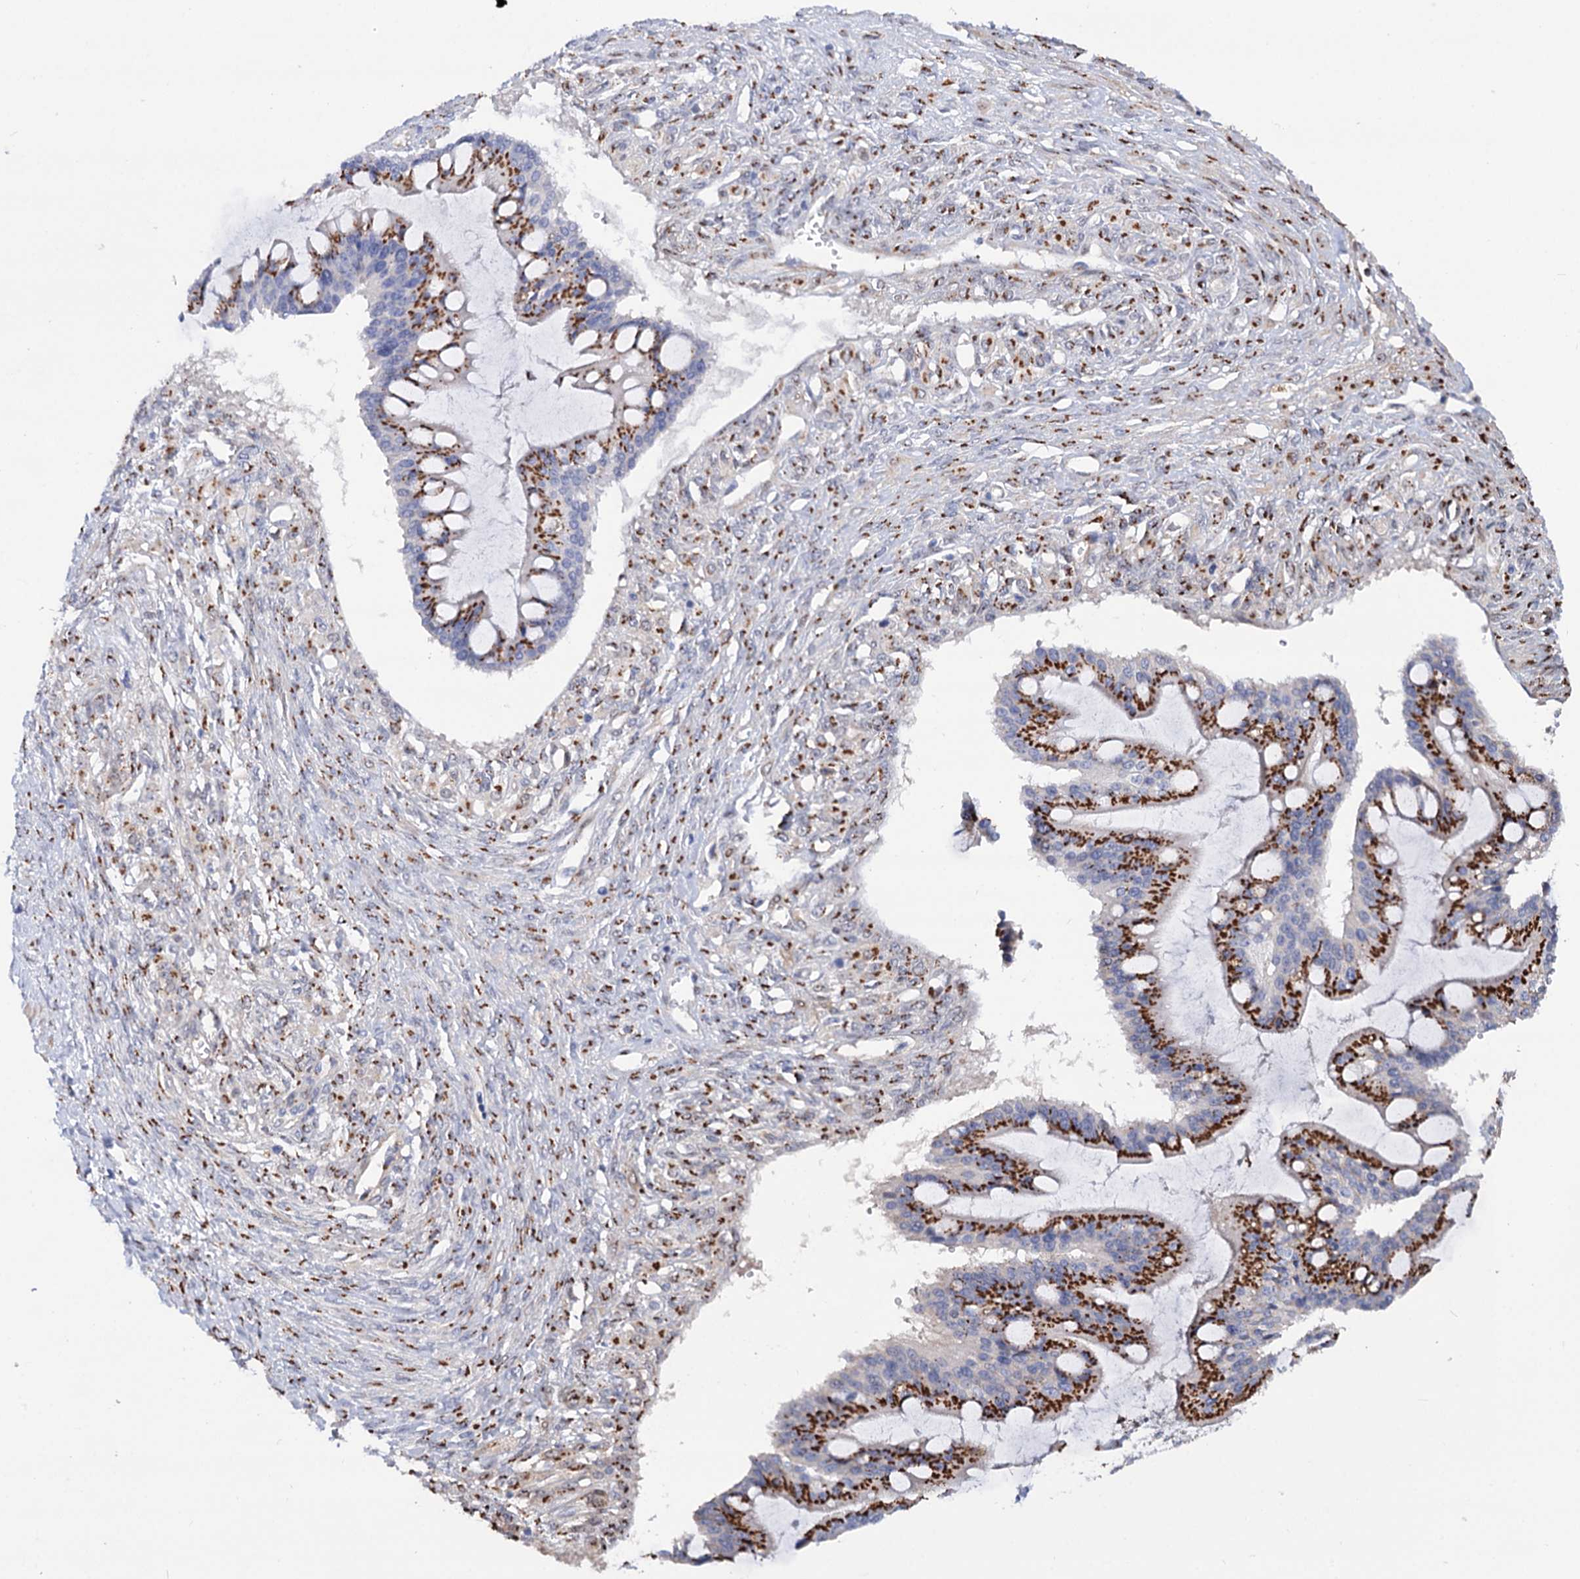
{"staining": {"intensity": "strong", "quantity": ">75%", "location": "cytoplasmic/membranous"}, "tissue": "ovarian cancer", "cell_type": "Tumor cells", "image_type": "cancer", "snomed": [{"axis": "morphology", "description": "Cystadenocarcinoma, mucinous, NOS"}, {"axis": "topography", "description": "Ovary"}], "caption": "IHC (DAB (3,3'-diaminobenzidine)) staining of ovarian cancer (mucinous cystadenocarcinoma) shows strong cytoplasmic/membranous protein positivity in about >75% of tumor cells.", "gene": "C11orf96", "patient": {"sex": "female", "age": 73}}